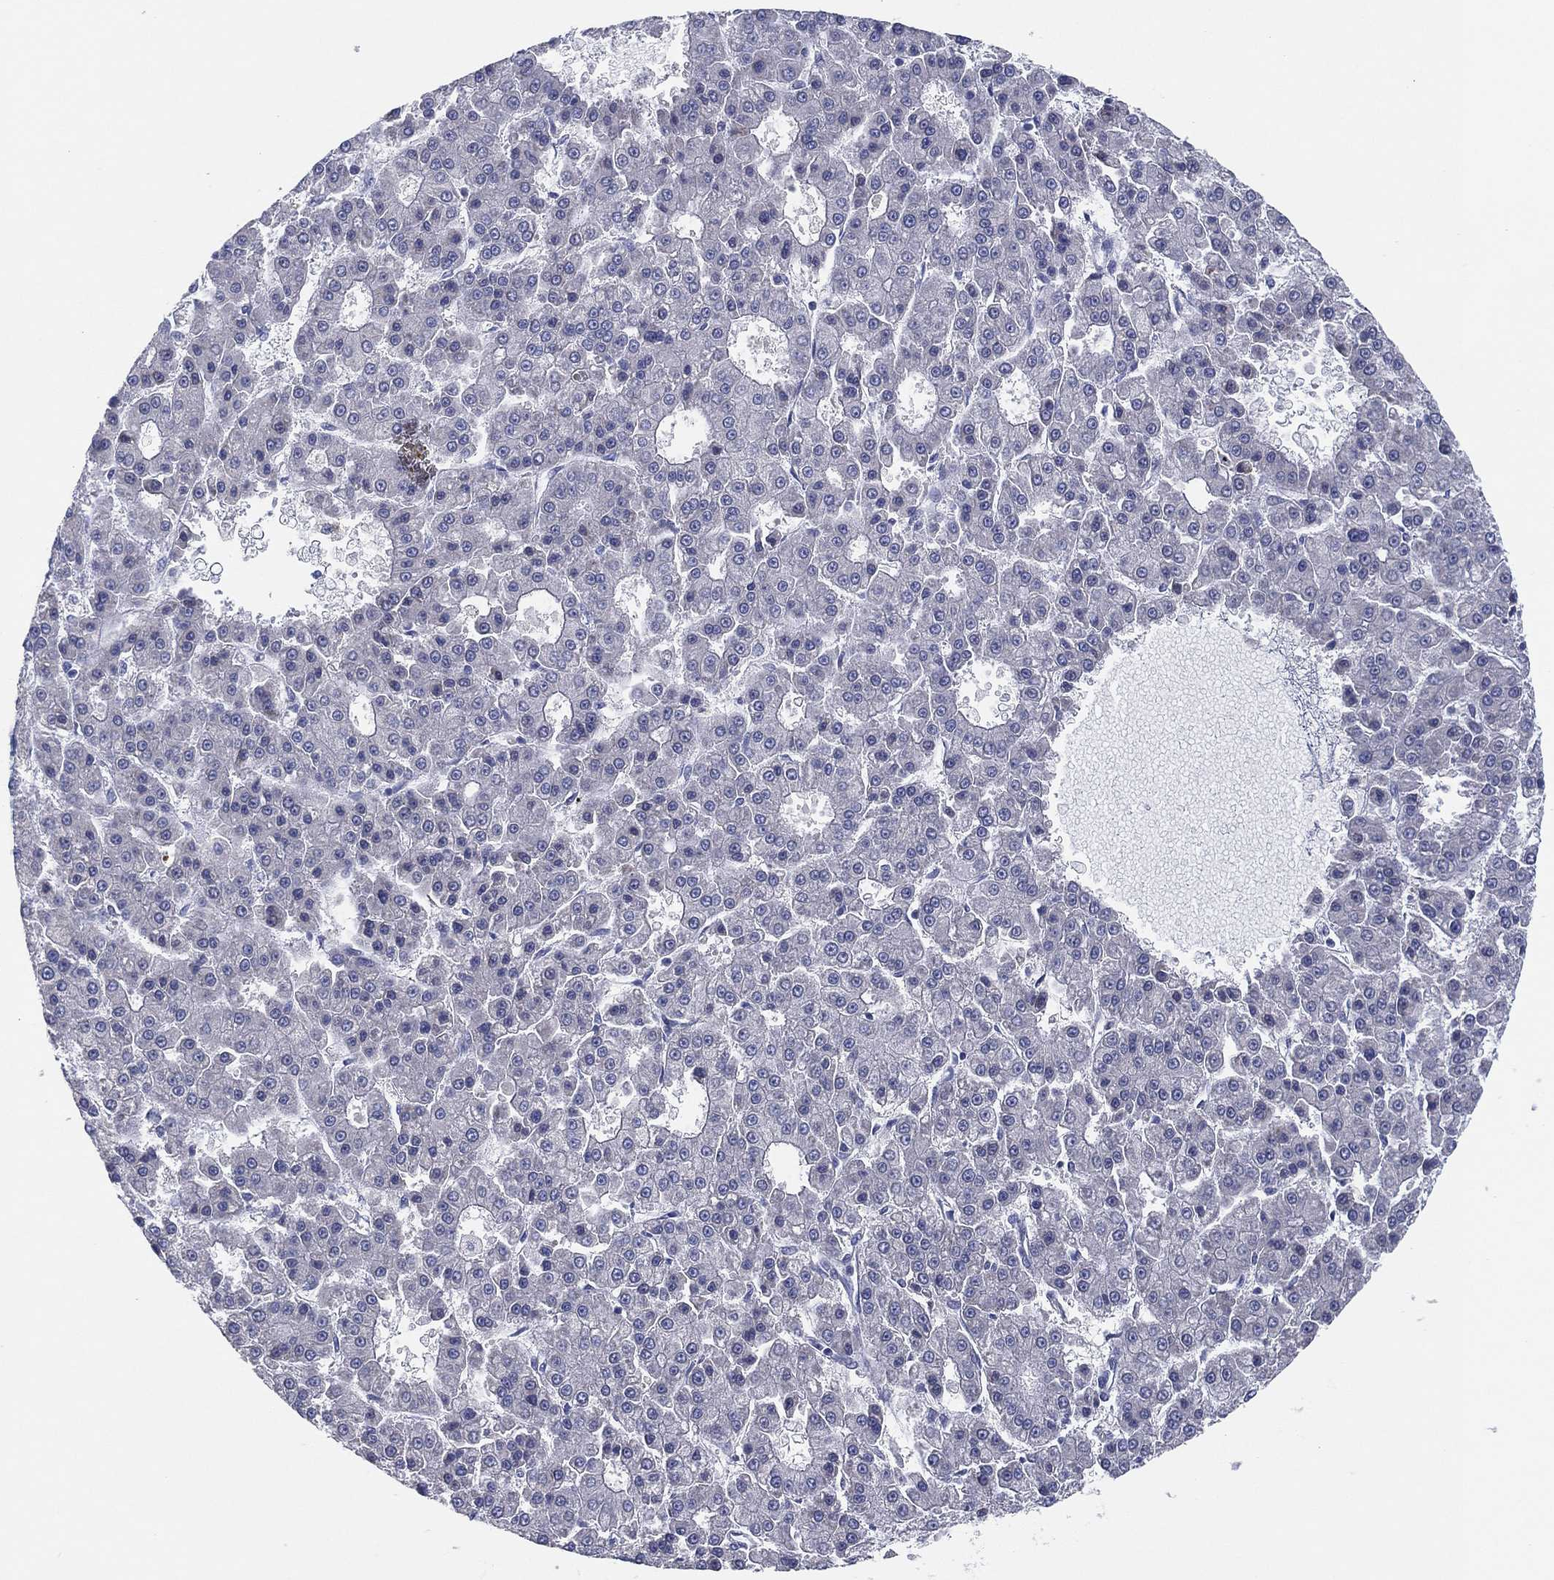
{"staining": {"intensity": "negative", "quantity": "none", "location": "none"}, "tissue": "liver cancer", "cell_type": "Tumor cells", "image_type": "cancer", "snomed": [{"axis": "morphology", "description": "Carcinoma, Hepatocellular, NOS"}, {"axis": "topography", "description": "Liver"}], "caption": "A photomicrograph of liver hepatocellular carcinoma stained for a protein shows no brown staining in tumor cells.", "gene": "TMEM40", "patient": {"sex": "male", "age": 70}}